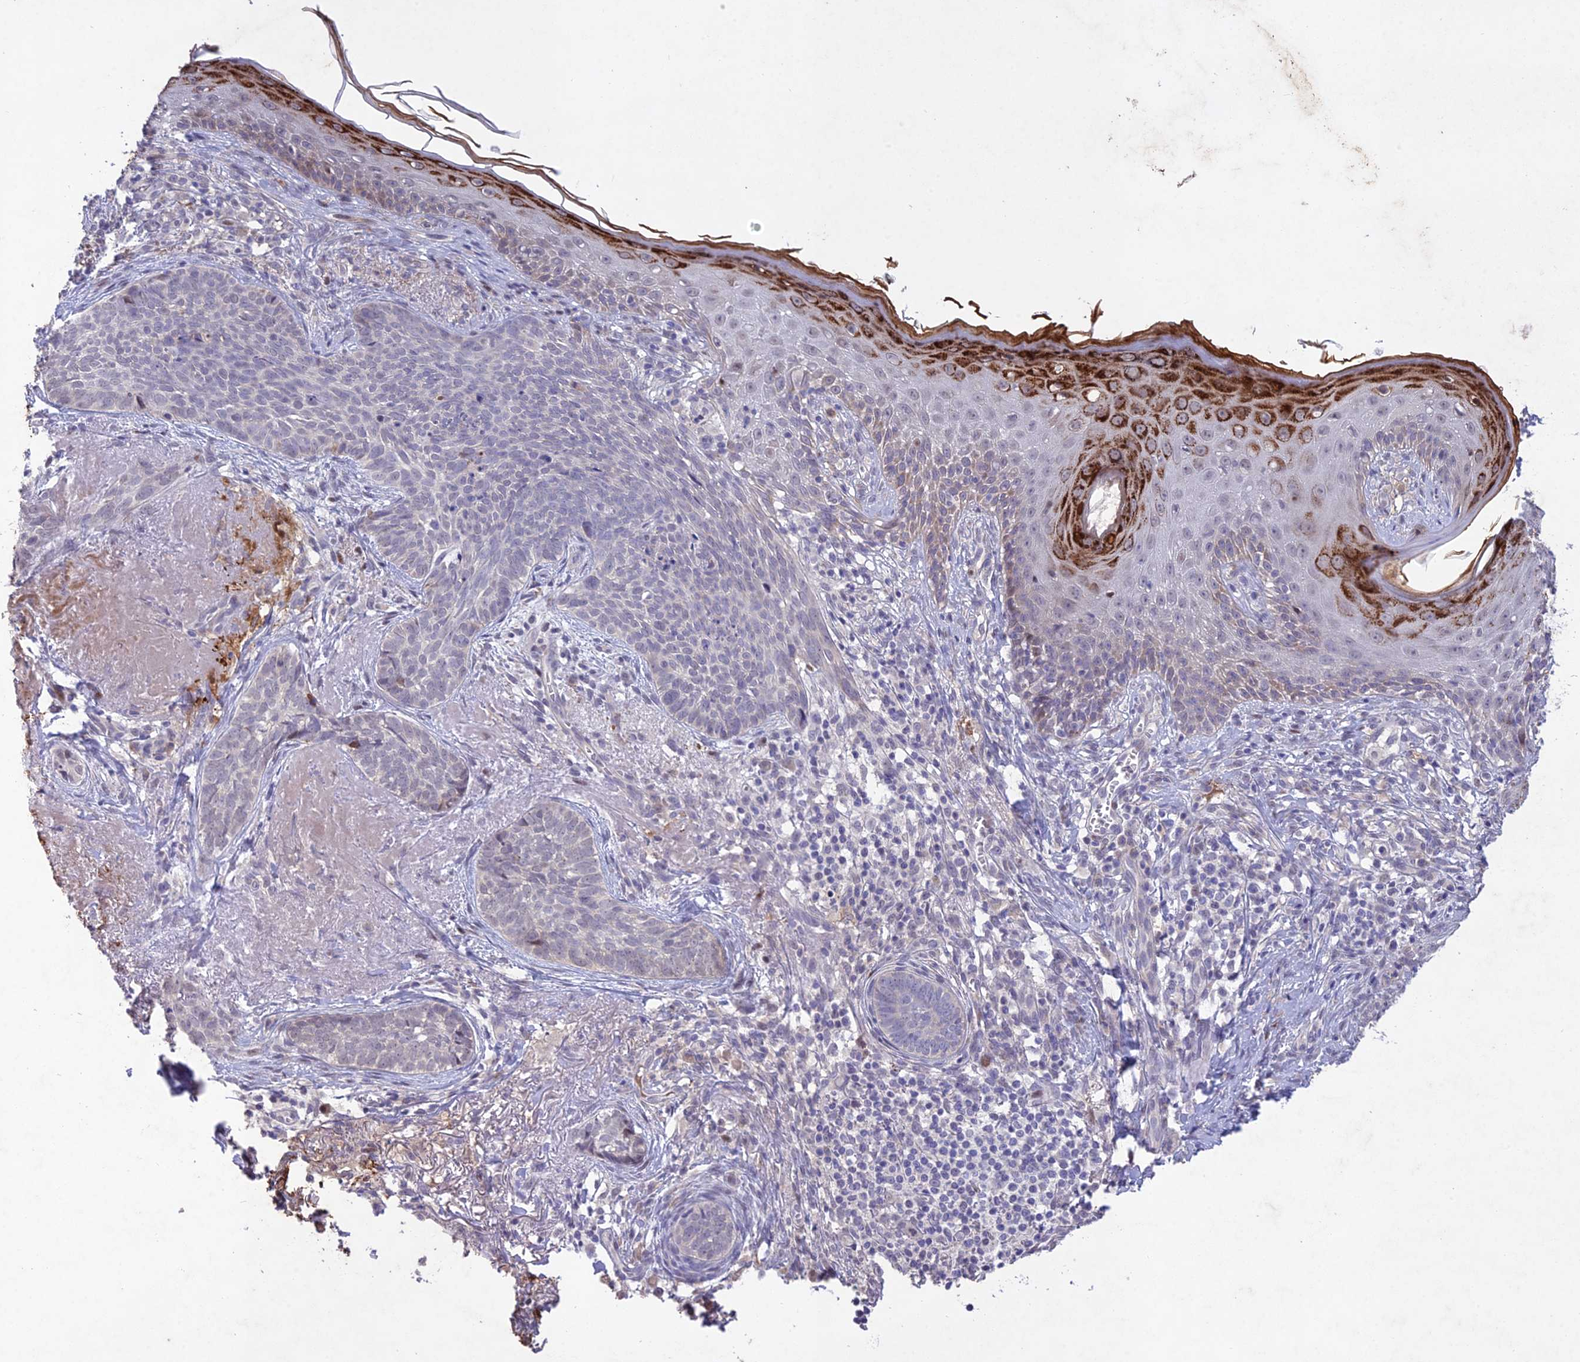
{"staining": {"intensity": "negative", "quantity": "none", "location": "none"}, "tissue": "skin cancer", "cell_type": "Tumor cells", "image_type": "cancer", "snomed": [{"axis": "morphology", "description": "Basal cell carcinoma"}, {"axis": "topography", "description": "Skin"}], "caption": "Tumor cells are negative for protein expression in human skin basal cell carcinoma.", "gene": "ANKRD52", "patient": {"sex": "female", "age": 76}}